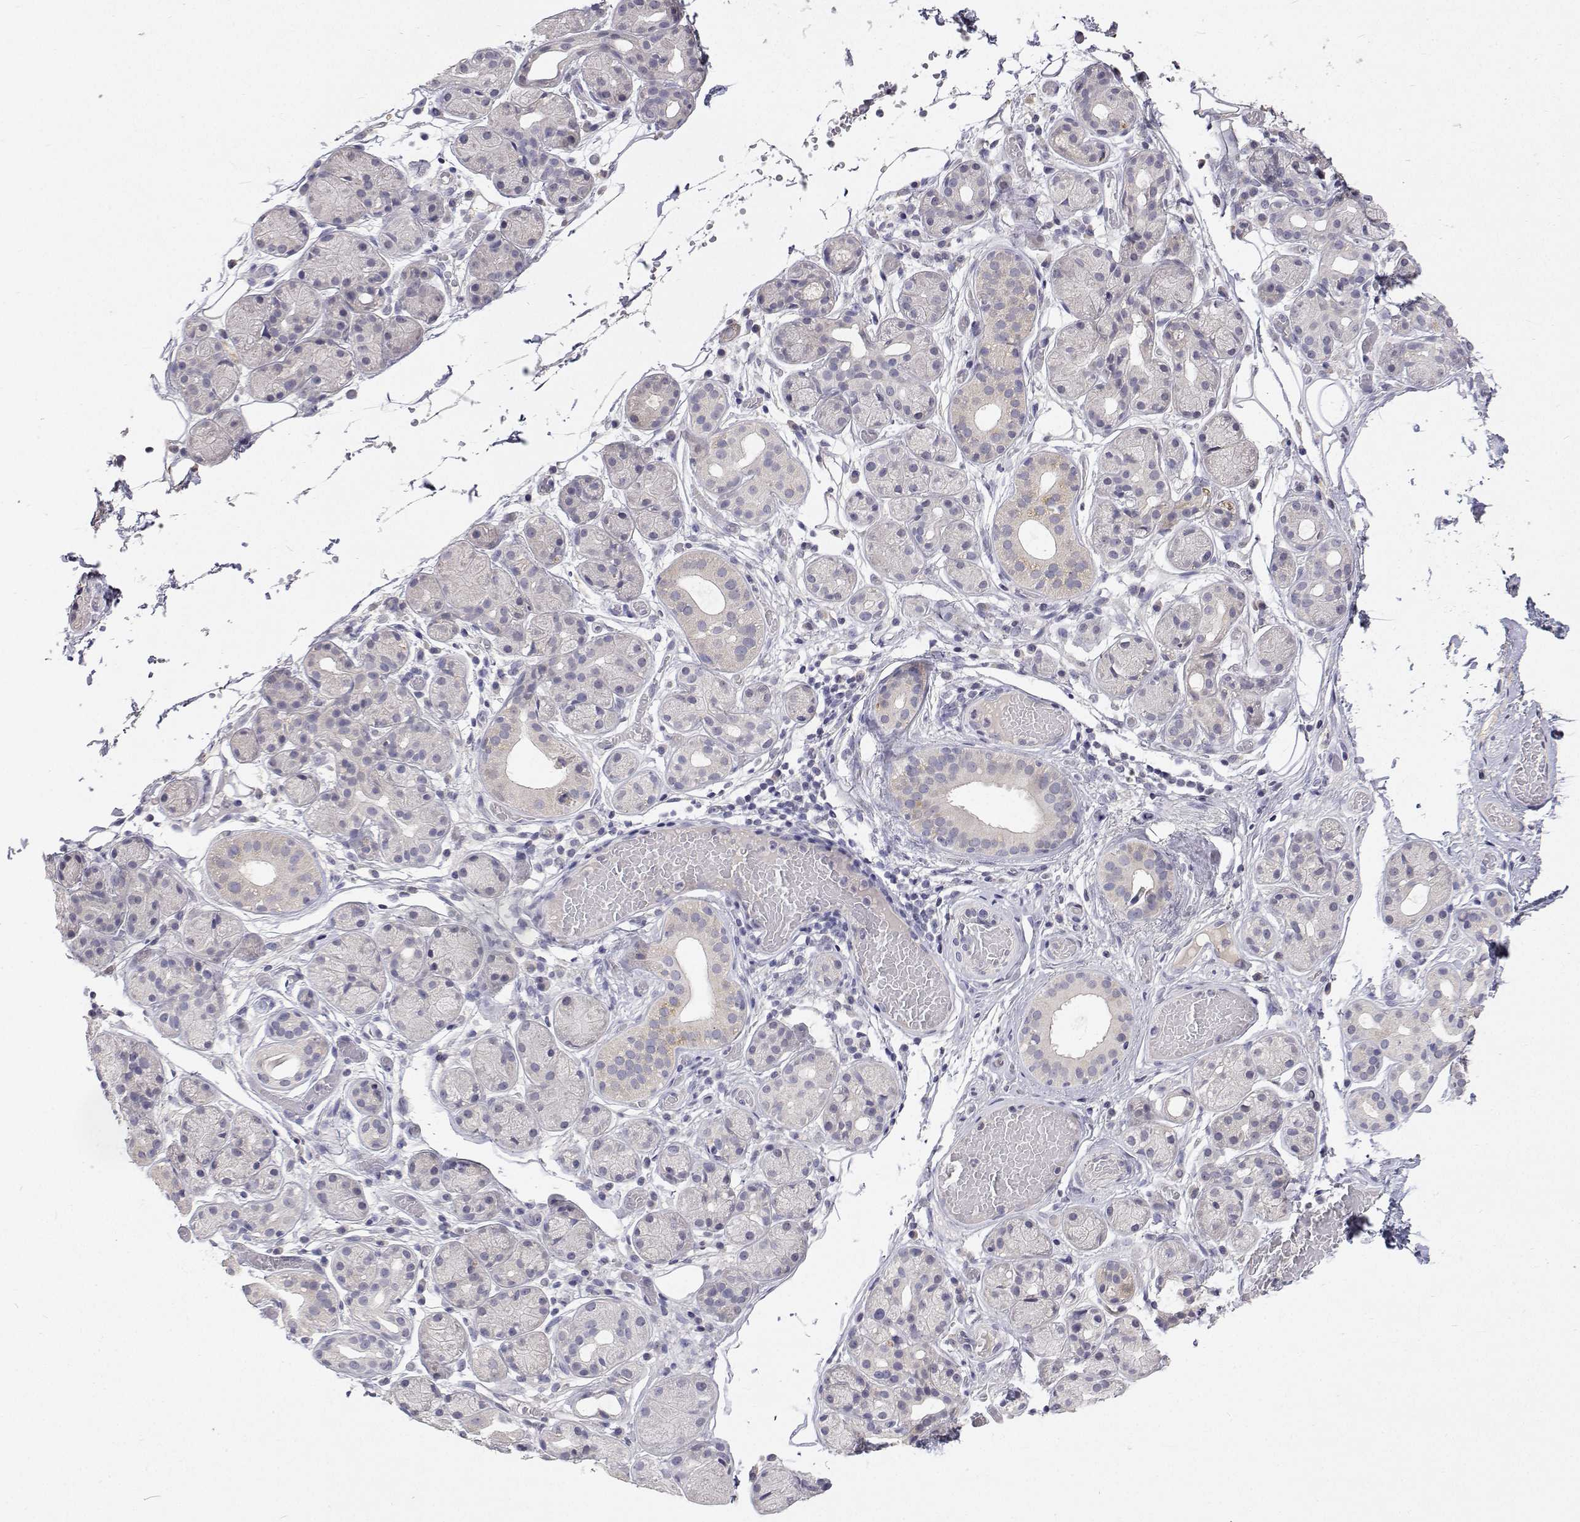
{"staining": {"intensity": "negative", "quantity": "none", "location": "none"}, "tissue": "salivary gland", "cell_type": "Glandular cells", "image_type": "normal", "snomed": [{"axis": "morphology", "description": "Normal tissue, NOS"}, {"axis": "topography", "description": "Salivary gland"}, {"axis": "topography", "description": "Peripheral nerve tissue"}], "caption": "High power microscopy photomicrograph of an IHC histopathology image of normal salivary gland, revealing no significant expression in glandular cells. (DAB immunohistochemistry visualized using brightfield microscopy, high magnification).", "gene": "TRIM60", "patient": {"sex": "male", "age": 71}}